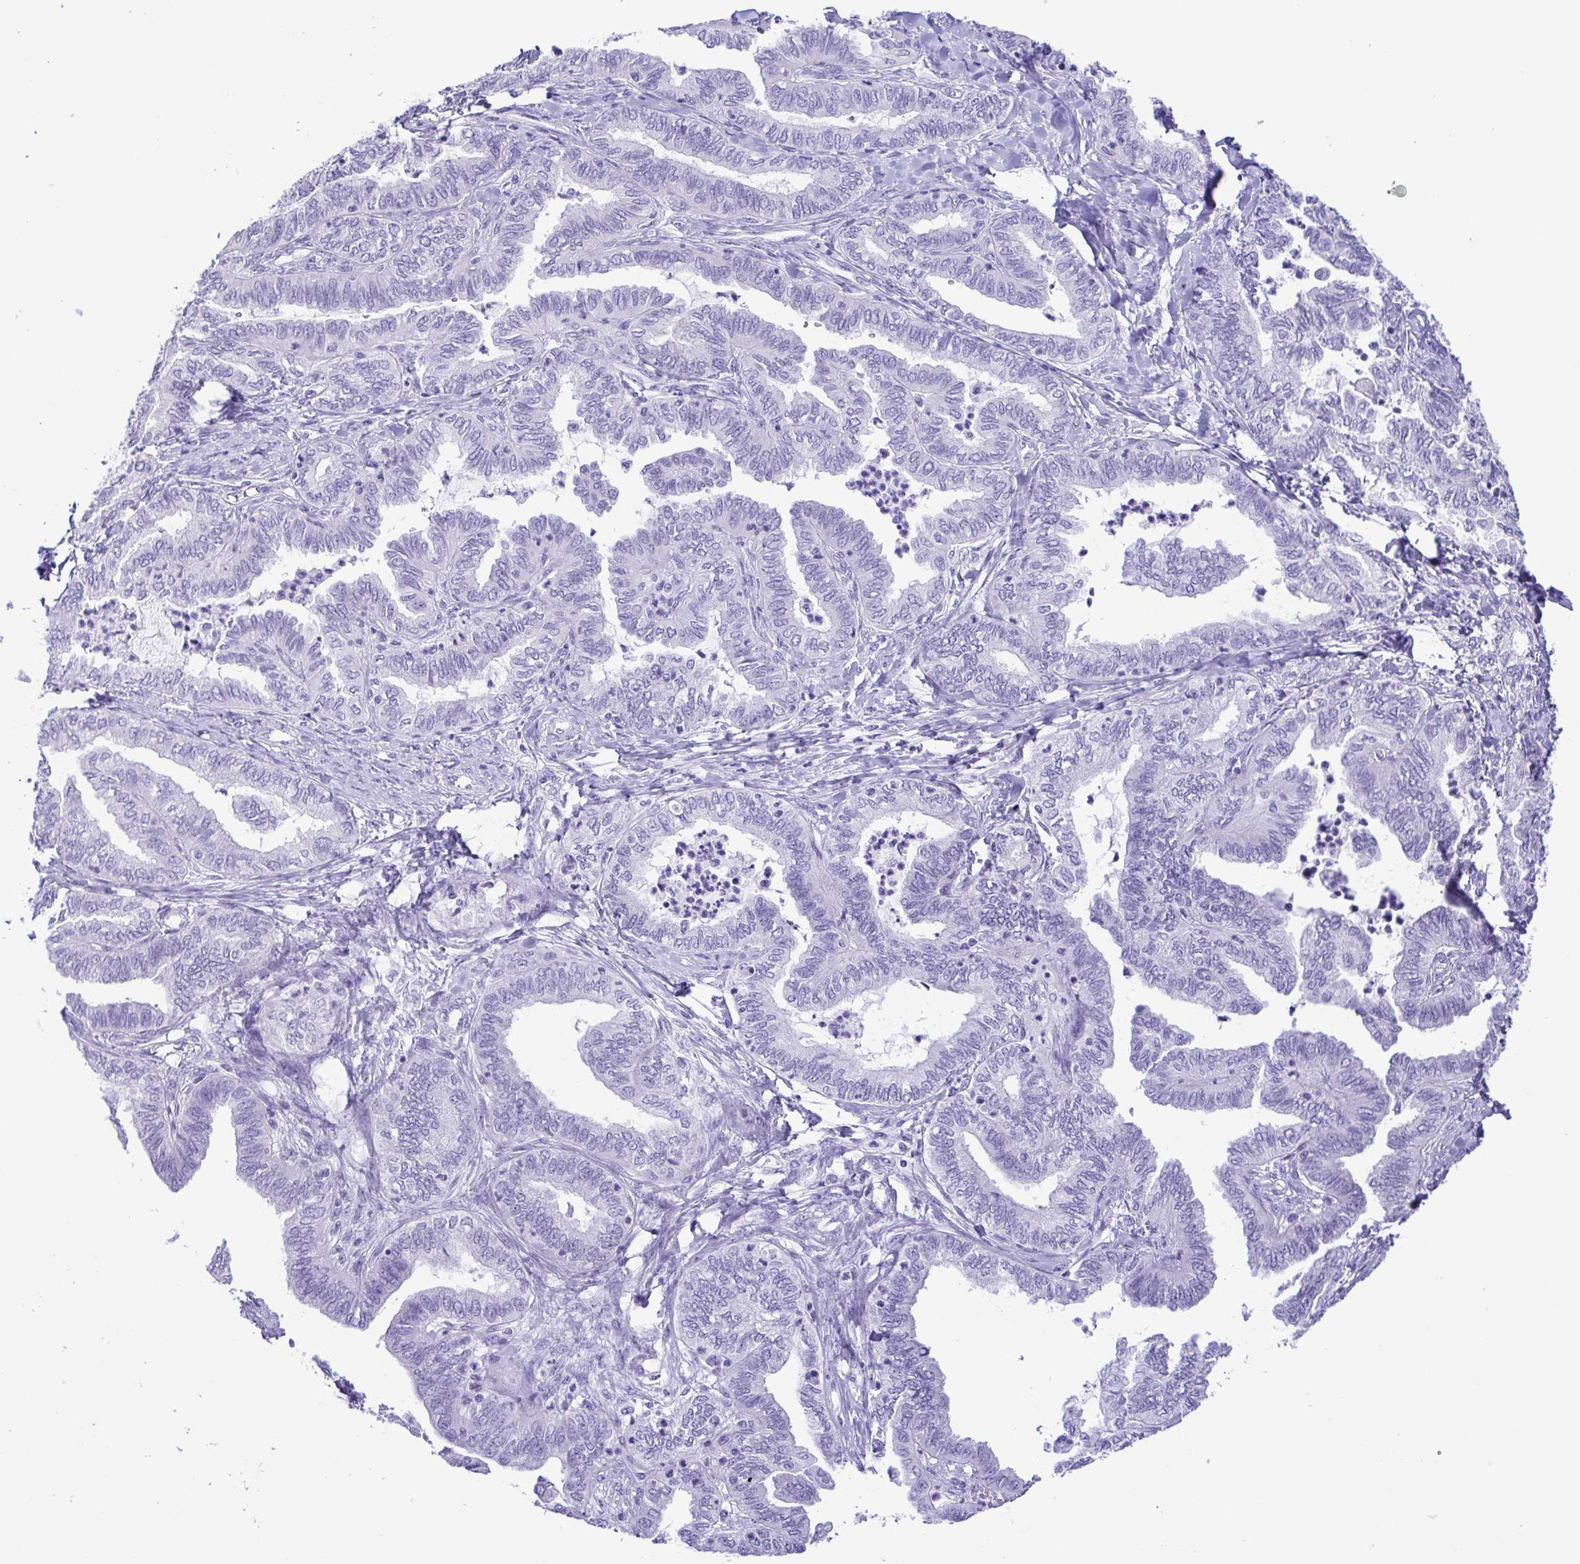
{"staining": {"intensity": "negative", "quantity": "none", "location": "none"}, "tissue": "ovarian cancer", "cell_type": "Tumor cells", "image_type": "cancer", "snomed": [{"axis": "morphology", "description": "Carcinoma, endometroid"}, {"axis": "topography", "description": "Ovary"}], "caption": "An image of human endometroid carcinoma (ovarian) is negative for staining in tumor cells.", "gene": "PAK3", "patient": {"sex": "female", "age": 70}}